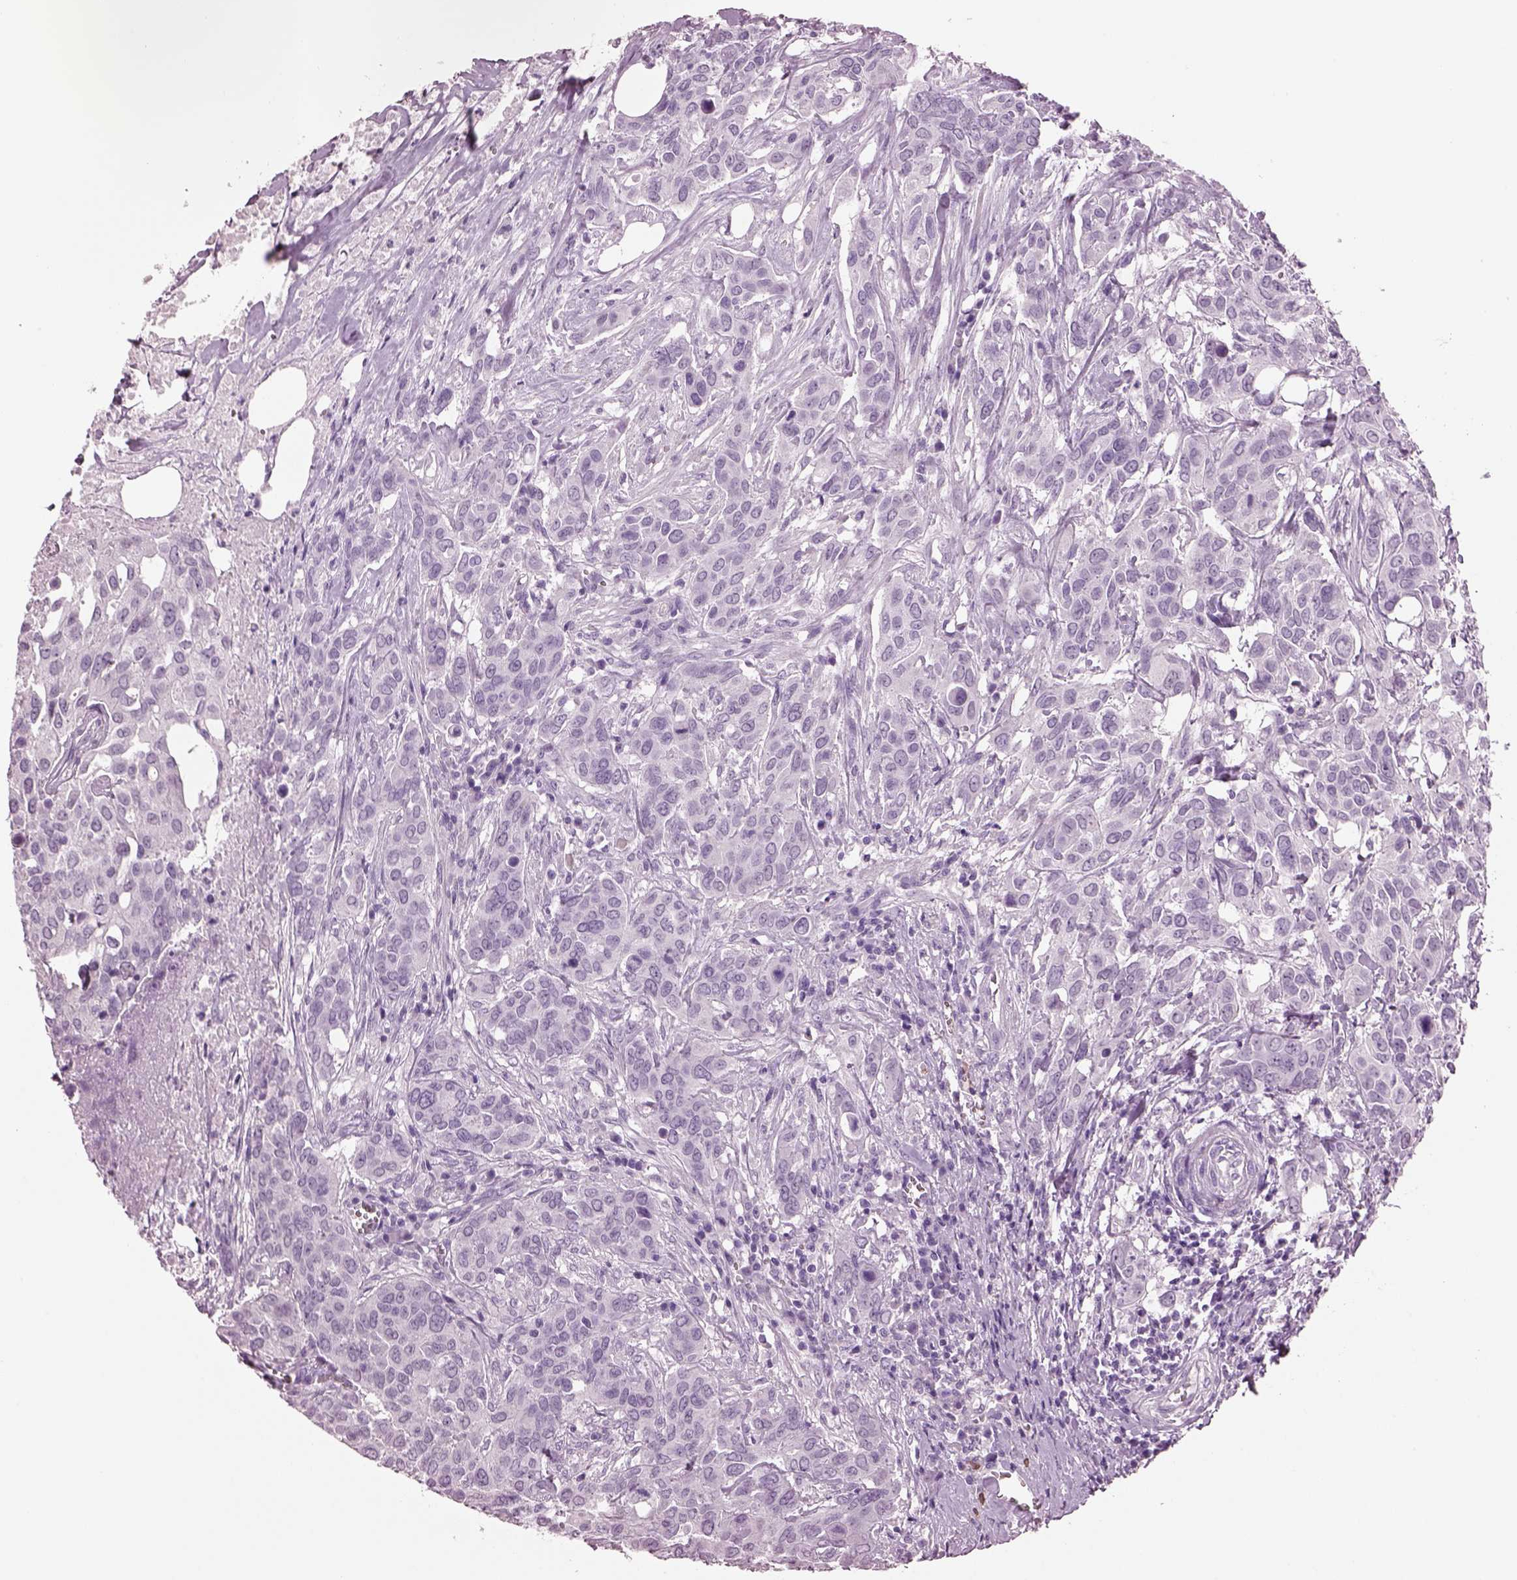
{"staining": {"intensity": "negative", "quantity": "none", "location": "none"}, "tissue": "urothelial cancer", "cell_type": "Tumor cells", "image_type": "cancer", "snomed": [{"axis": "morphology", "description": "Urothelial carcinoma, NOS"}, {"axis": "morphology", "description": "Urothelial carcinoma, High grade"}, {"axis": "topography", "description": "Urinary bladder"}], "caption": "Protein analysis of transitional cell carcinoma displays no significant staining in tumor cells.", "gene": "ACOD1", "patient": {"sex": "male", "age": 63}}